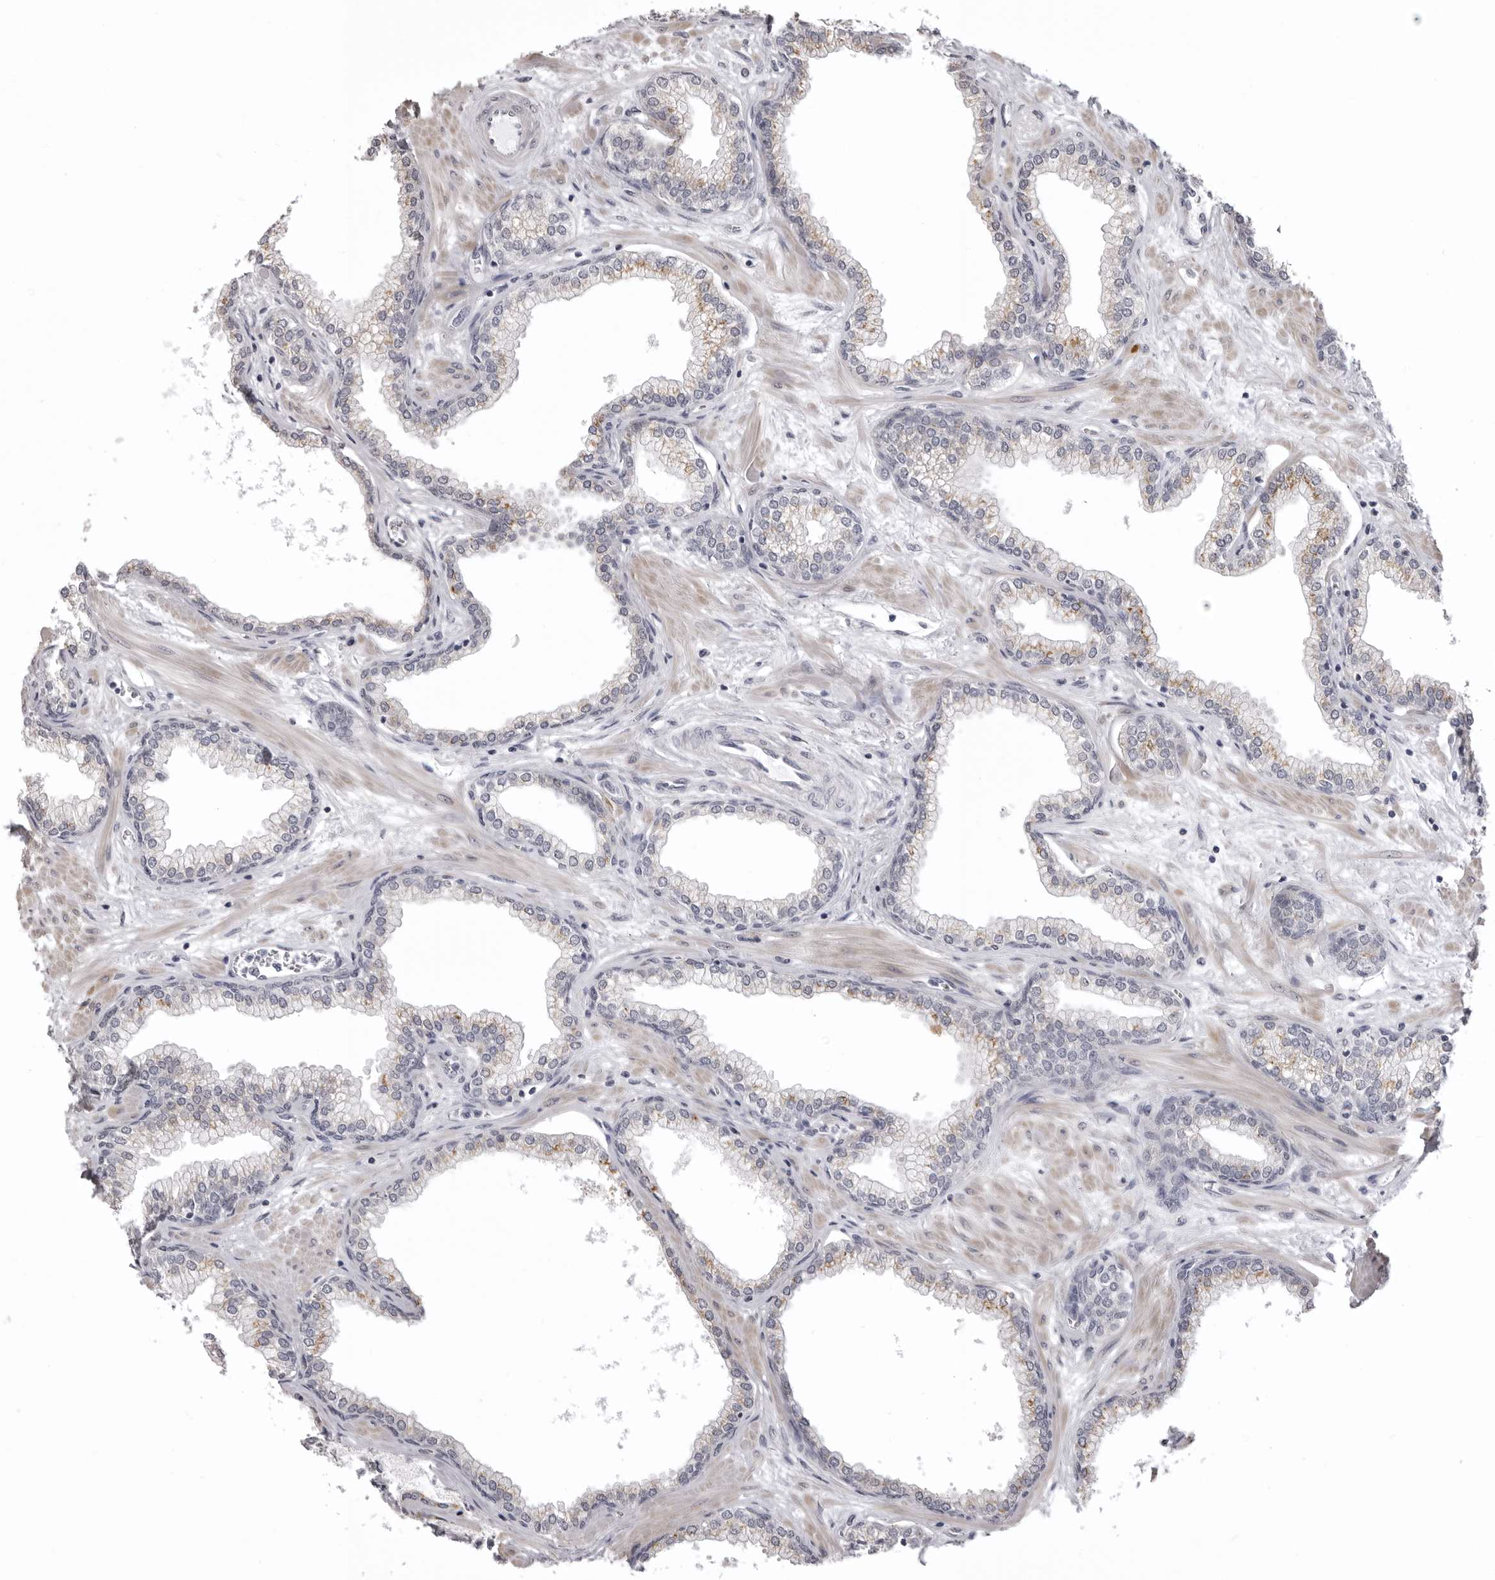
{"staining": {"intensity": "moderate", "quantity": "<25%", "location": "cytoplasmic/membranous"}, "tissue": "prostate", "cell_type": "Glandular cells", "image_type": "normal", "snomed": [{"axis": "morphology", "description": "Normal tissue, NOS"}, {"axis": "morphology", "description": "Urothelial carcinoma, Low grade"}, {"axis": "topography", "description": "Urinary bladder"}, {"axis": "topography", "description": "Prostate"}], "caption": "High-power microscopy captured an IHC photomicrograph of unremarkable prostate, revealing moderate cytoplasmic/membranous staining in about <25% of glandular cells. The protein of interest is shown in brown color, while the nuclei are stained blue.", "gene": "NCEH1", "patient": {"sex": "male", "age": 60}}